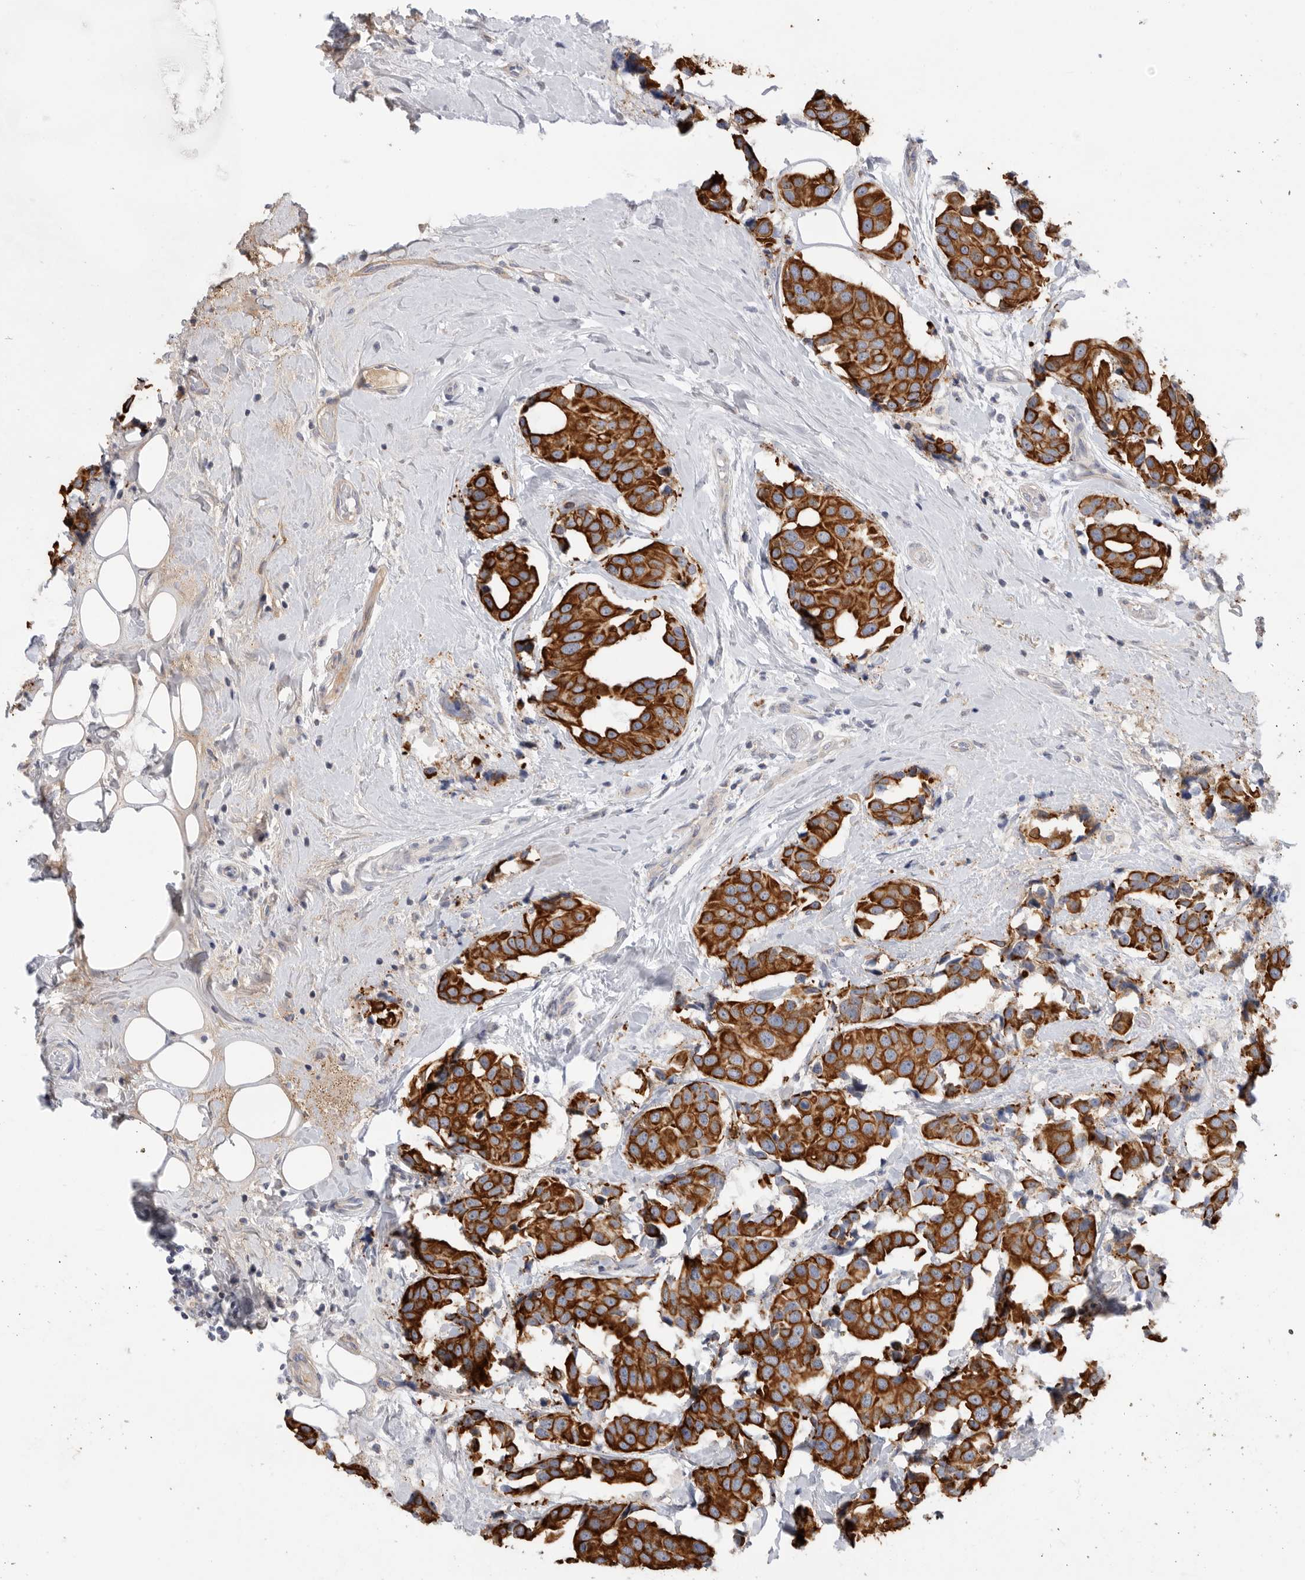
{"staining": {"intensity": "strong", "quantity": ">75%", "location": "cytoplasmic/membranous"}, "tissue": "breast cancer", "cell_type": "Tumor cells", "image_type": "cancer", "snomed": [{"axis": "morphology", "description": "Normal tissue, NOS"}, {"axis": "morphology", "description": "Duct carcinoma"}, {"axis": "topography", "description": "Breast"}], "caption": "Protein staining of infiltrating ductal carcinoma (breast) tissue demonstrates strong cytoplasmic/membranous expression in approximately >75% of tumor cells.", "gene": "MTFR1L", "patient": {"sex": "female", "age": 39}}